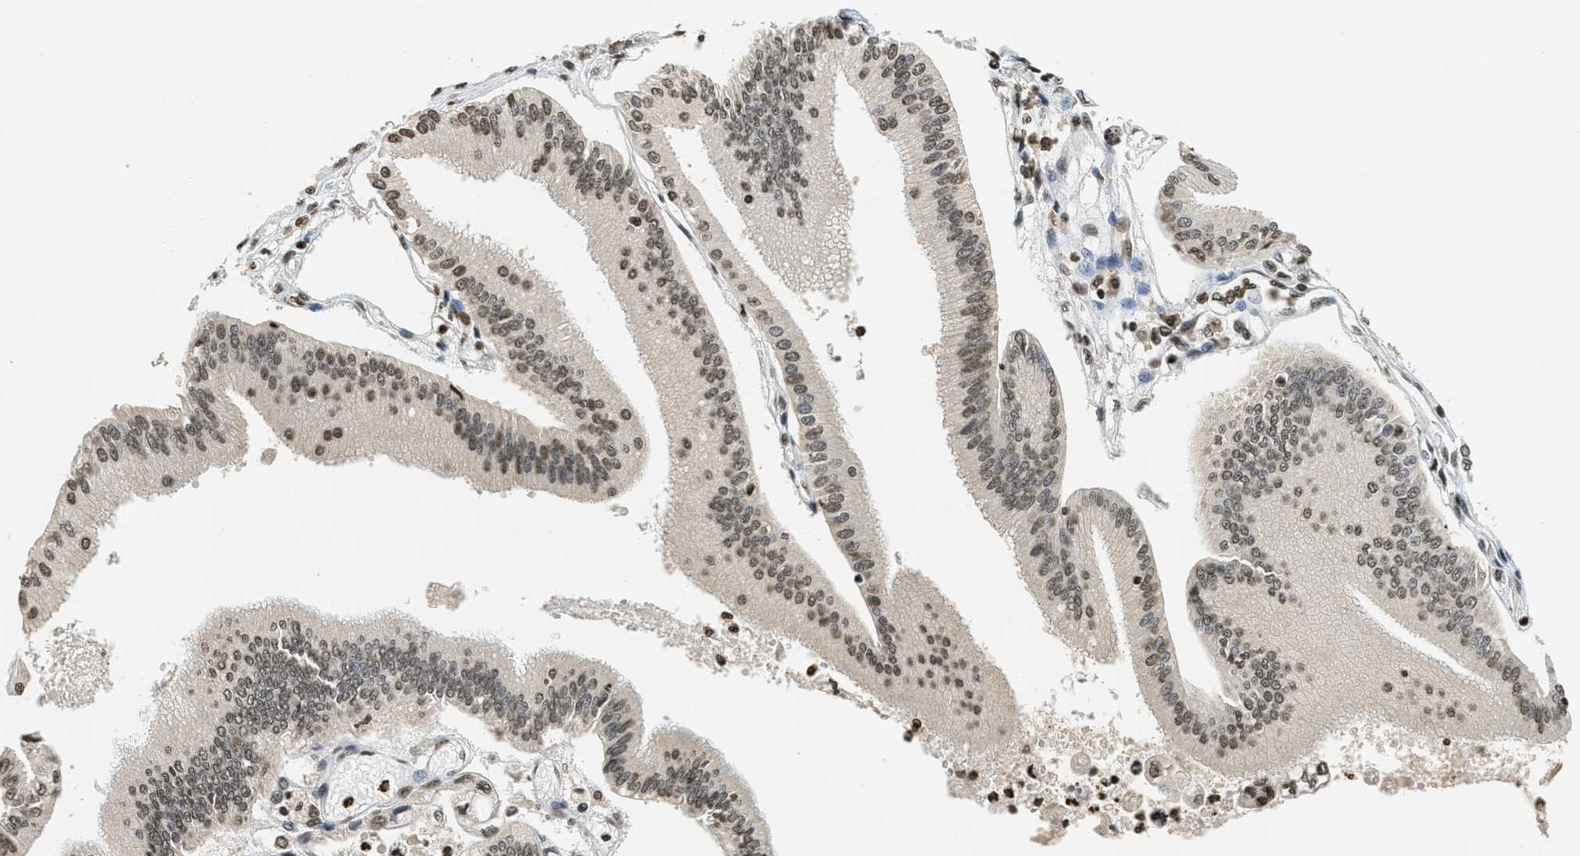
{"staining": {"intensity": "moderate", "quantity": ">75%", "location": "nuclear"}, "tissue": "pancreatic cancer", "cell_type": "Tumor cells", "image_type": "cancer", "snomed": [{"axis": "morphology", "description": "Adenocarcinoma, NOS"}, {"axis": "topography", "description": "Pancreas"}], "caption": "Moderate nuclear protein positivity is identified in approximately >75% of tumor cells in adenocarcinoma (pancreatic). The protein is stained brown, and the nuclei are stained in blue (DAB IHC with brightfield microscopy, high magnification).", "gene": "LDB2", "patient": {"sex": "male", "age": 56}}